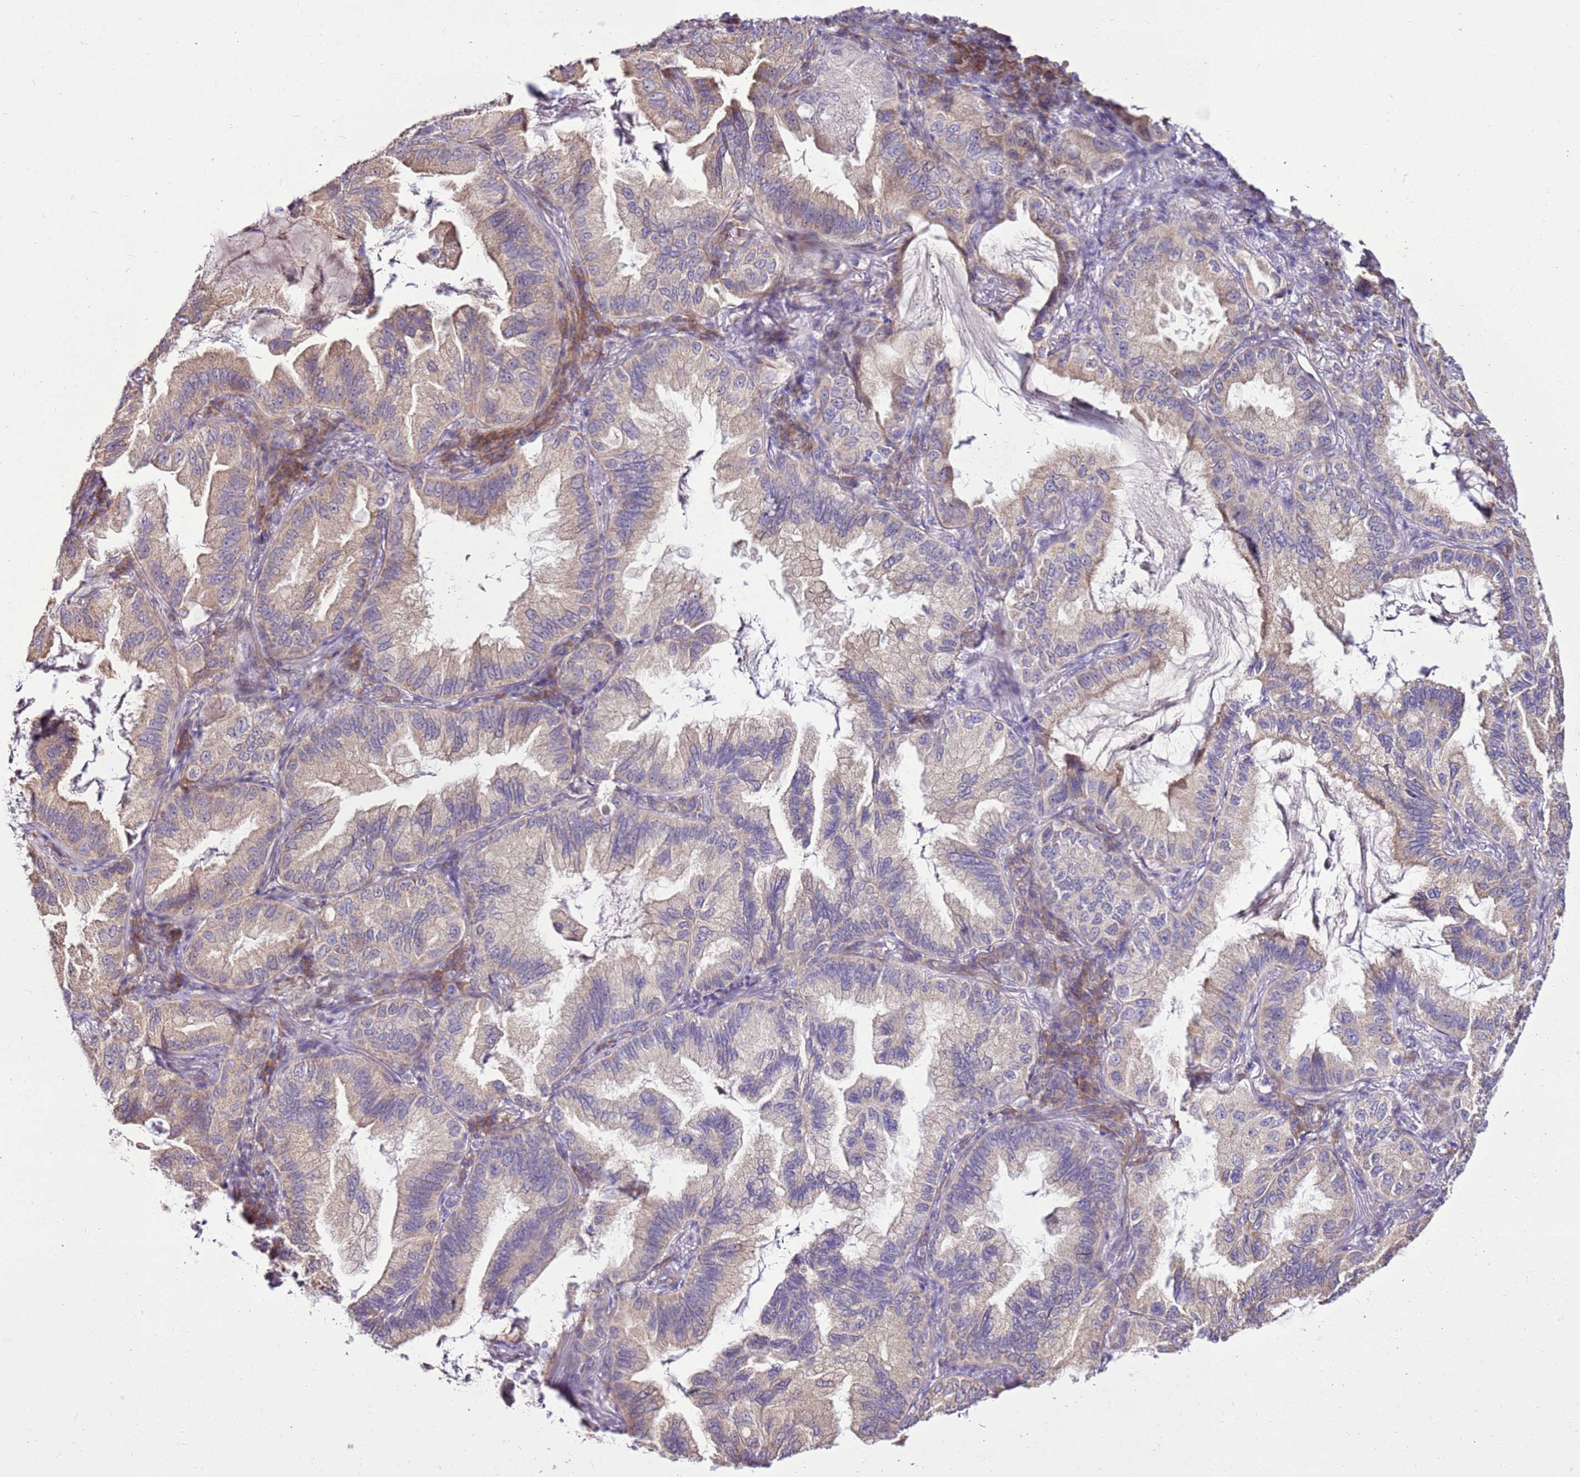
{"staining": {"intensity": "weak", "quantity": ">75%", "location": "cytoplasmic/membranous"}, "tissue": "lung cancer", "cell_type": "Tumor cells", "image_type": "cancer", "snomed": [{"axis": "morphology", "description": "Adenocarcinoma, NOS"}, {"axis": "topography", "description": "Lung"}], "caption": "Adenocarcinoma (lung) stained with DAB (3,3'-diaminobenzidine) immunohistochemistry demonstrates low levels of weak cytoplasmic/membranous expression in about >75% of tumor cells.", "gene": "SLC38A5", "patient": {"sex": "female", "age": 69}}